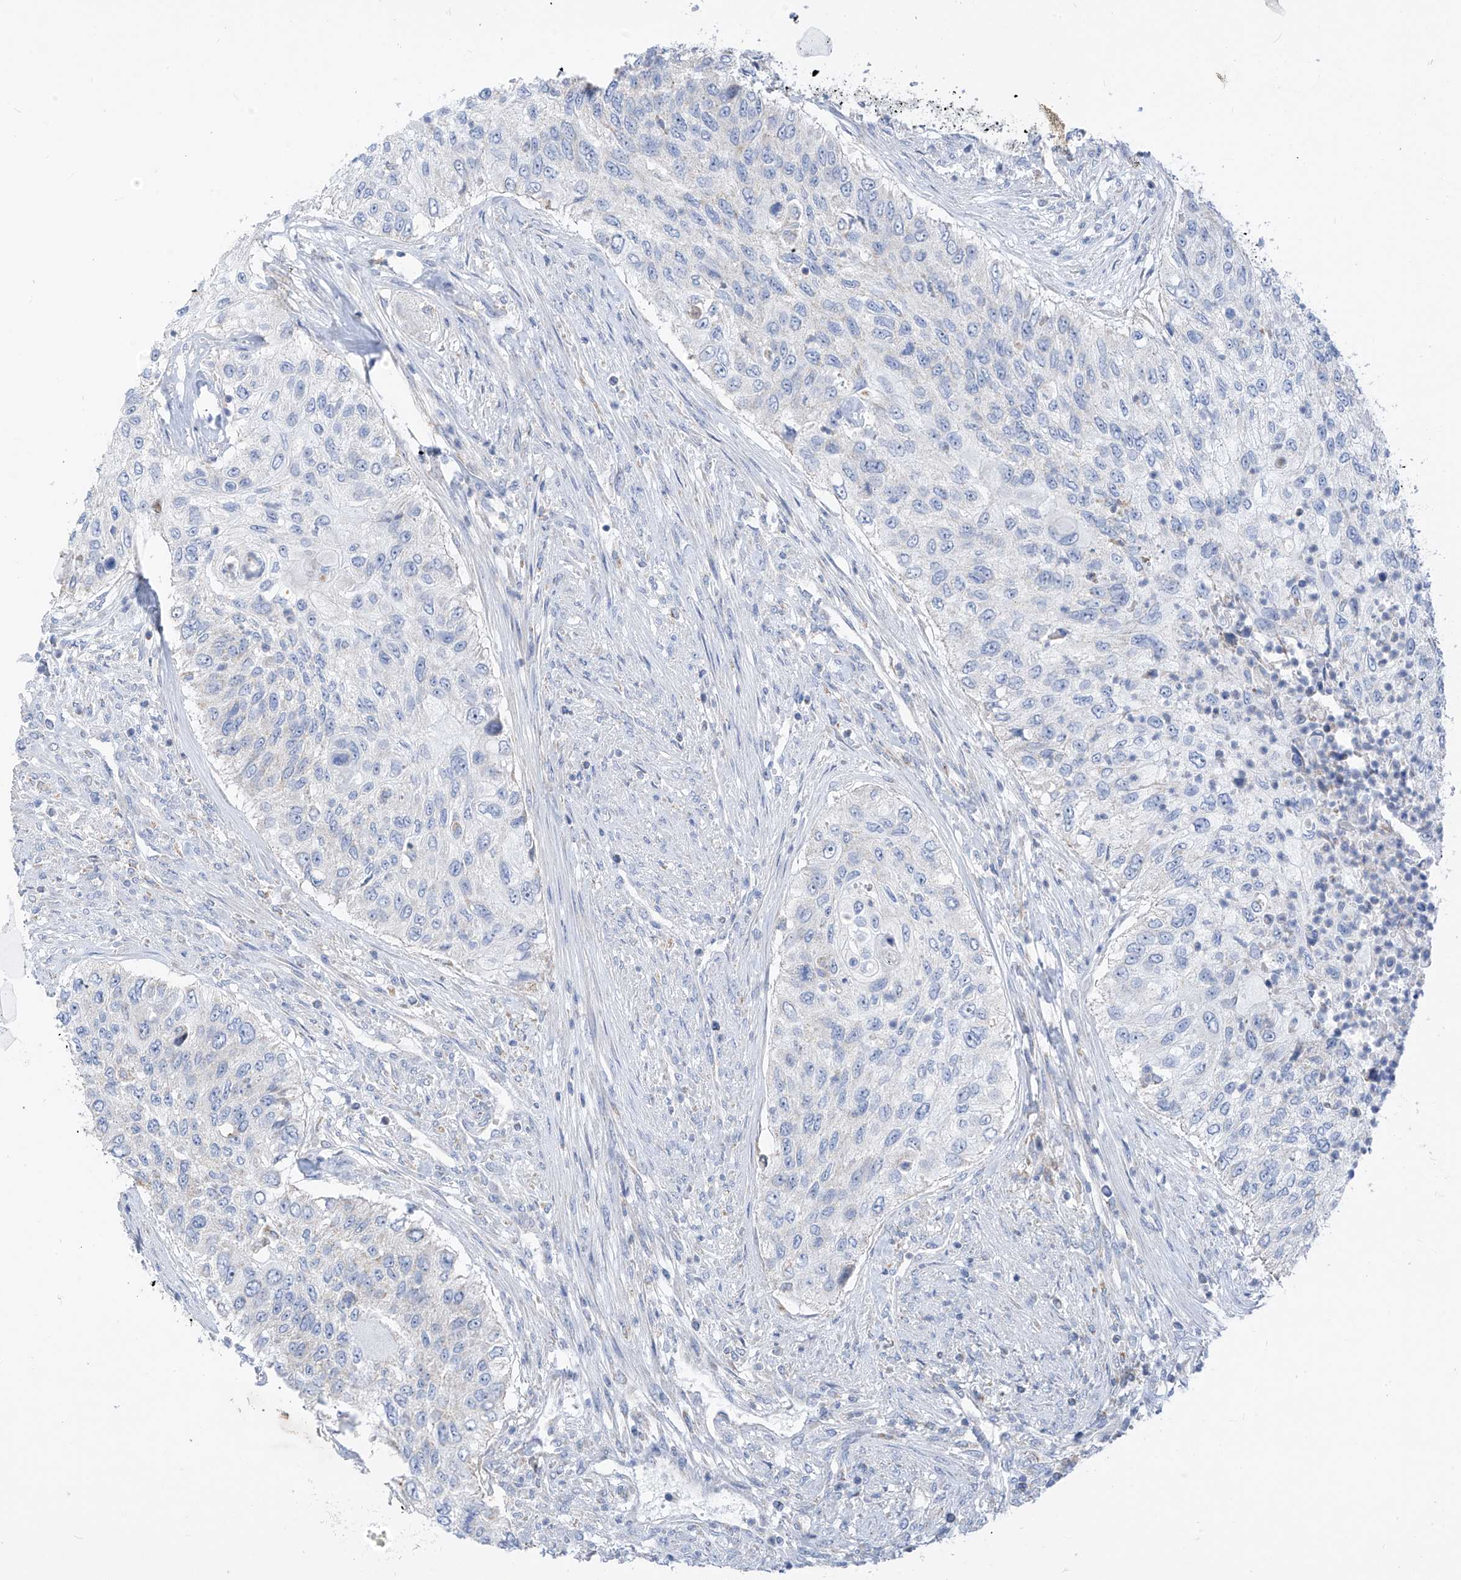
{"staining": {"intensity": "negative", "quantity": "none", "location": "none"}, "tissue": "urothelial cancer", "cell_type": "Tumor cells", "image_type": "cancer", "snomed": [{"axis": "morphology", "description": "Urothelial carcinoma, High grade"}, {"axis": "topography", "description": "Urinary bladder"}], "caption": "Immunohistochemistry micrograph of urothelial cancer stained for a protein (brown), which reveals no expression in tumor cells. (DAB IHC with hematoxylin counter stain).", "gene": "ZNF404", "patient": {"sex": "female", "age": 60}}